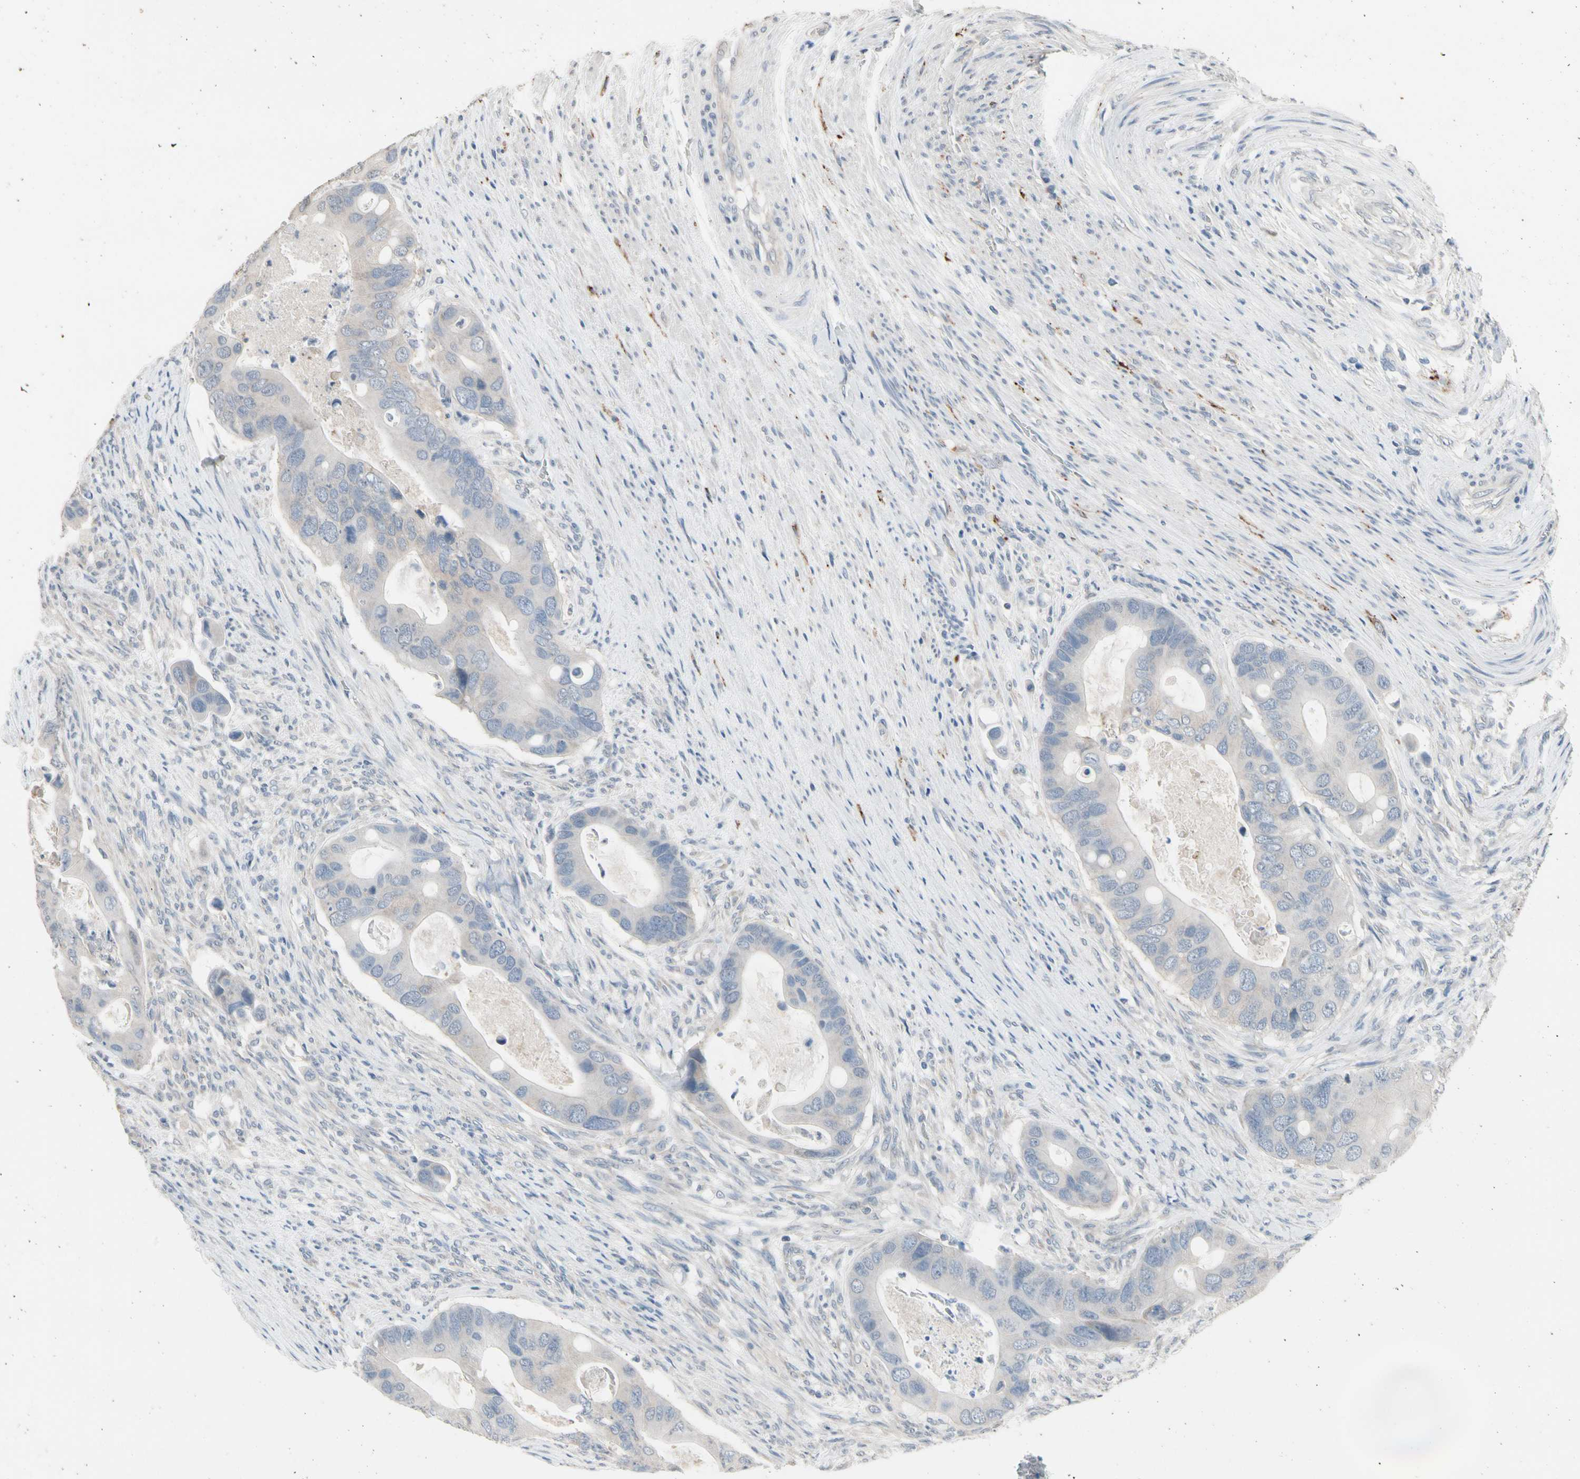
{"staining": {"intensity": "weak", "quantity": "<25%", "location": "cytoplasmic/membranous"}, "tissue": "colorectal cancer", "cell_type": "Tumor cells", "image_type": "cancer", "snomed": [{"axis": "morphology", "description": "Adenocarcinoma, NOS"}, {"axis": "topography", "description": "Rectum"}], "caption": "Immunohistochemical staining of human colorectal cancer reveals no significant staining in tumor cells.", "gene": "SV2A", "patient": {"sex": "female", "age": 57}}